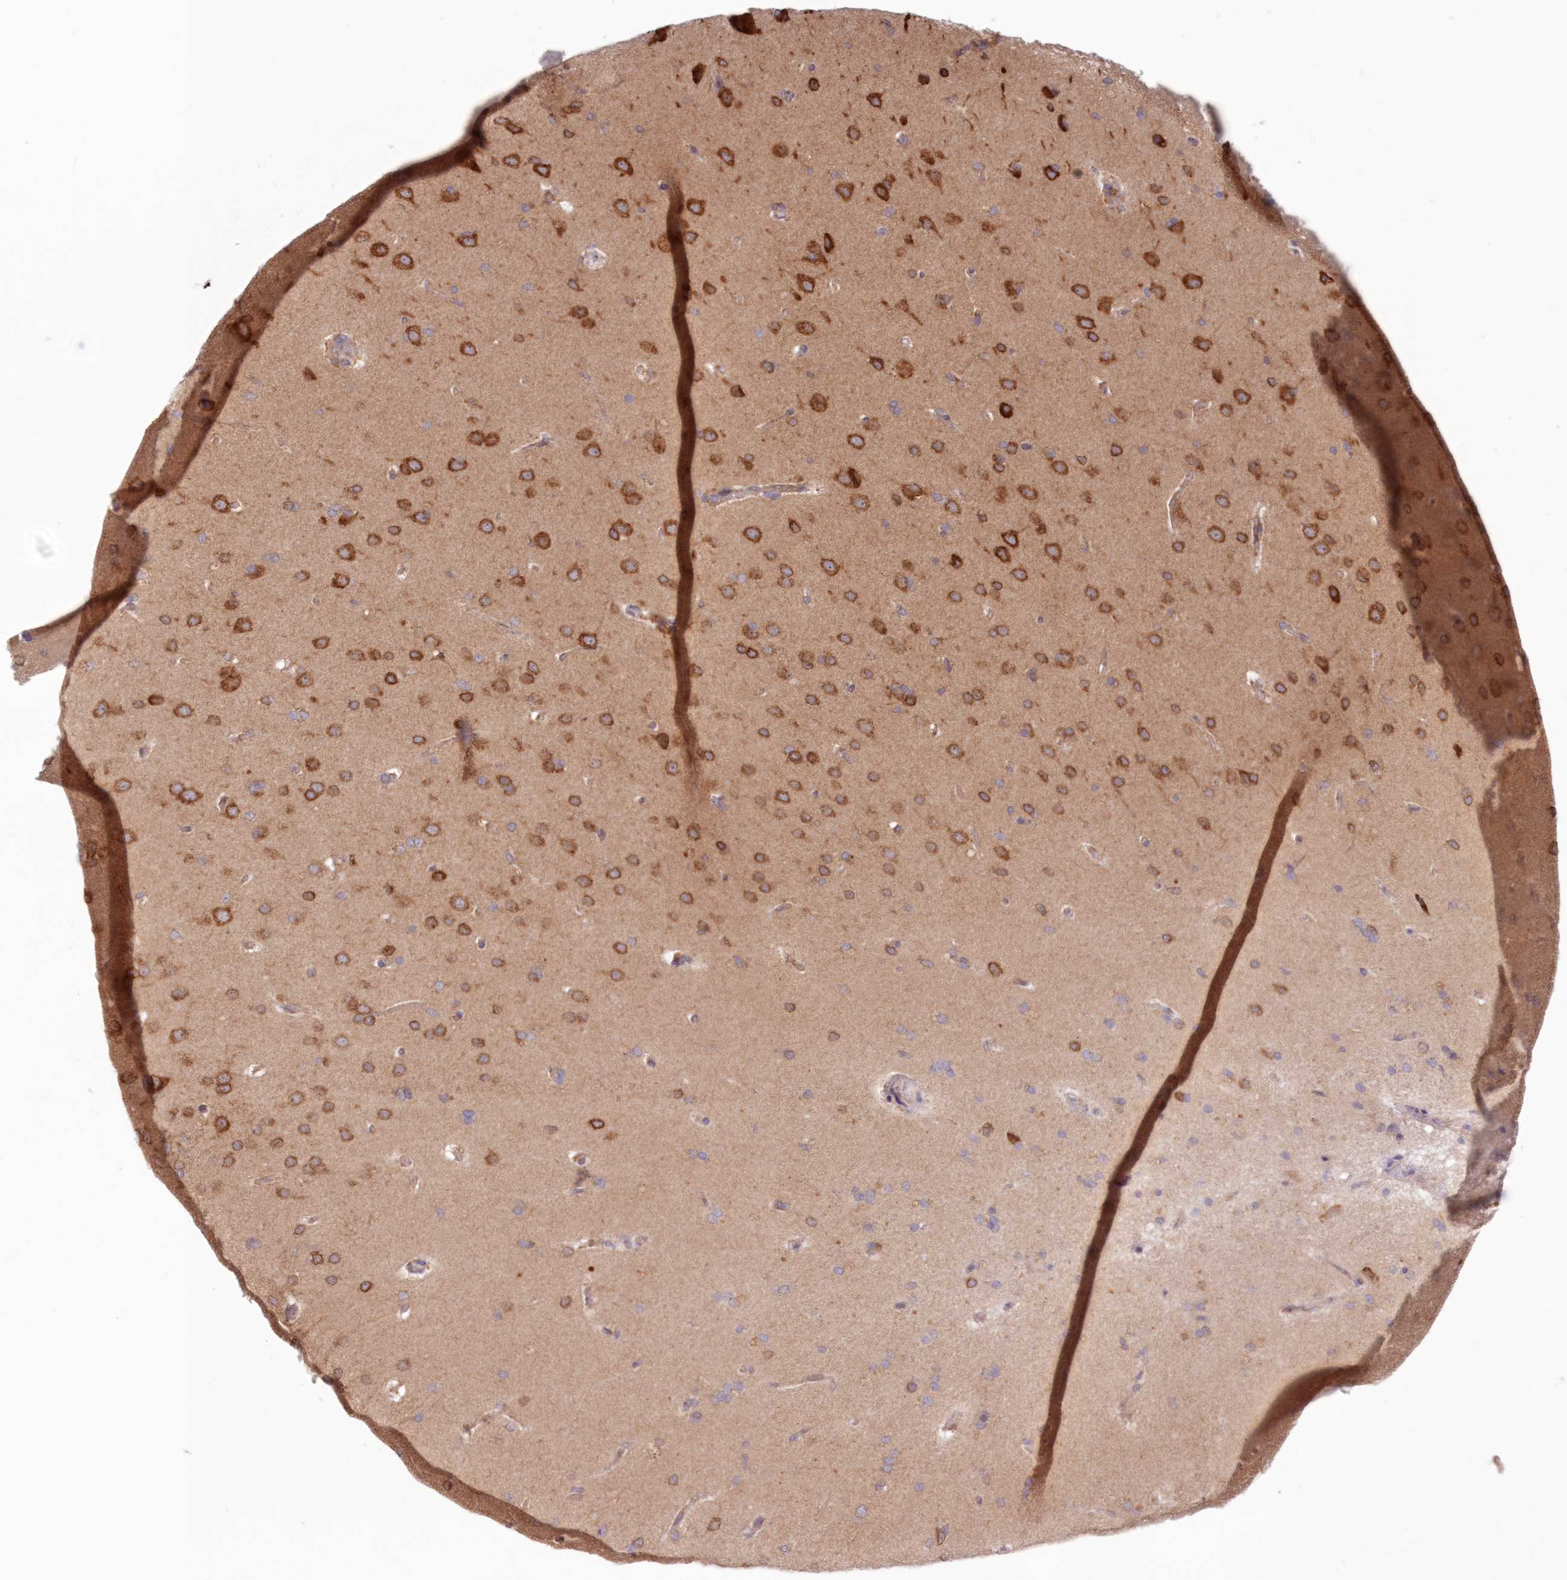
{"staining": {"intensity": "weak", "quantity": "25%-75%", "location": "cytoplasmic/membranous"}, "tissue": "cerebral cortex", "cell_type": "Endothelial cells", "image_type": "normal", "snomed": [{"axis": "morphology", "description": "Normal tissue, NOS"}, {"axis": "topography", "description": "Cerebral cortex"}], "caption": "IHC (DAB) staining of normal cerebral cortex demonstrates weak cytoplasmic/membranous protein expression in approximately 25%-75% of endothelial cells. Immunohistochemistry stains the protein of interest in brown and the nuclei are stained blue.", "gene": "PCYOX1L", "patient": {"sex": "male", "age": 62}}